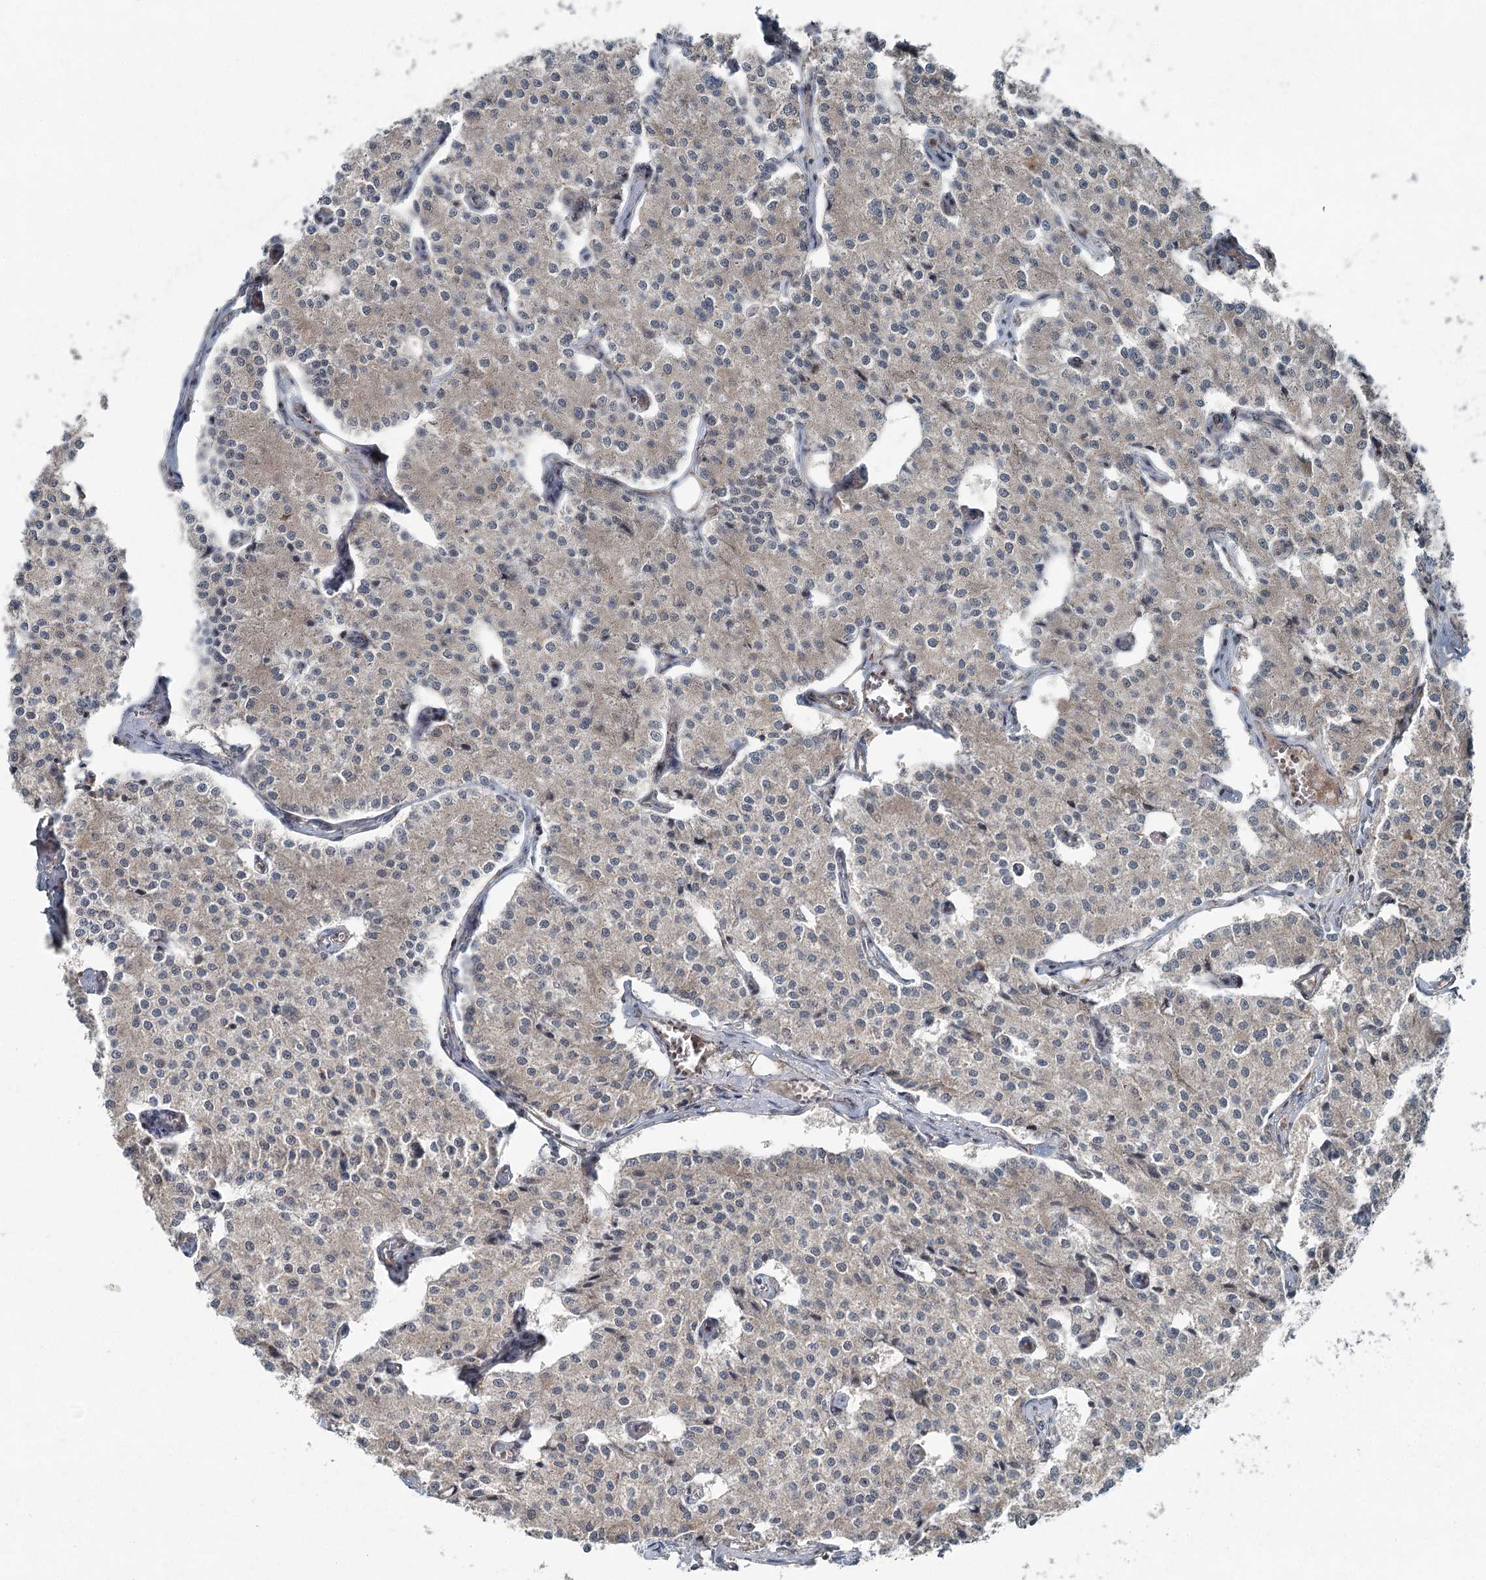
{"staining": {"intensity": "weak", "quantity": "<25%", "location": "cytoplasmic/membranous"}, "tissue": "carcinoid", "cell_type": "Tumor cells", "image_type": "cancer", "snomed": [{"axis": "morphology", "description": "Carcinoid, malignant, NOS"}, {"axis": "topography", "description": "Colon"}], "caption": "High power microscopy photomicrograph of an immunohistochemistry (IHC) image of carcinoid, revealing no significant expression in tumor cells.", "gene": "SKIC3", "patient": {"sex": "female", "age": 52}}